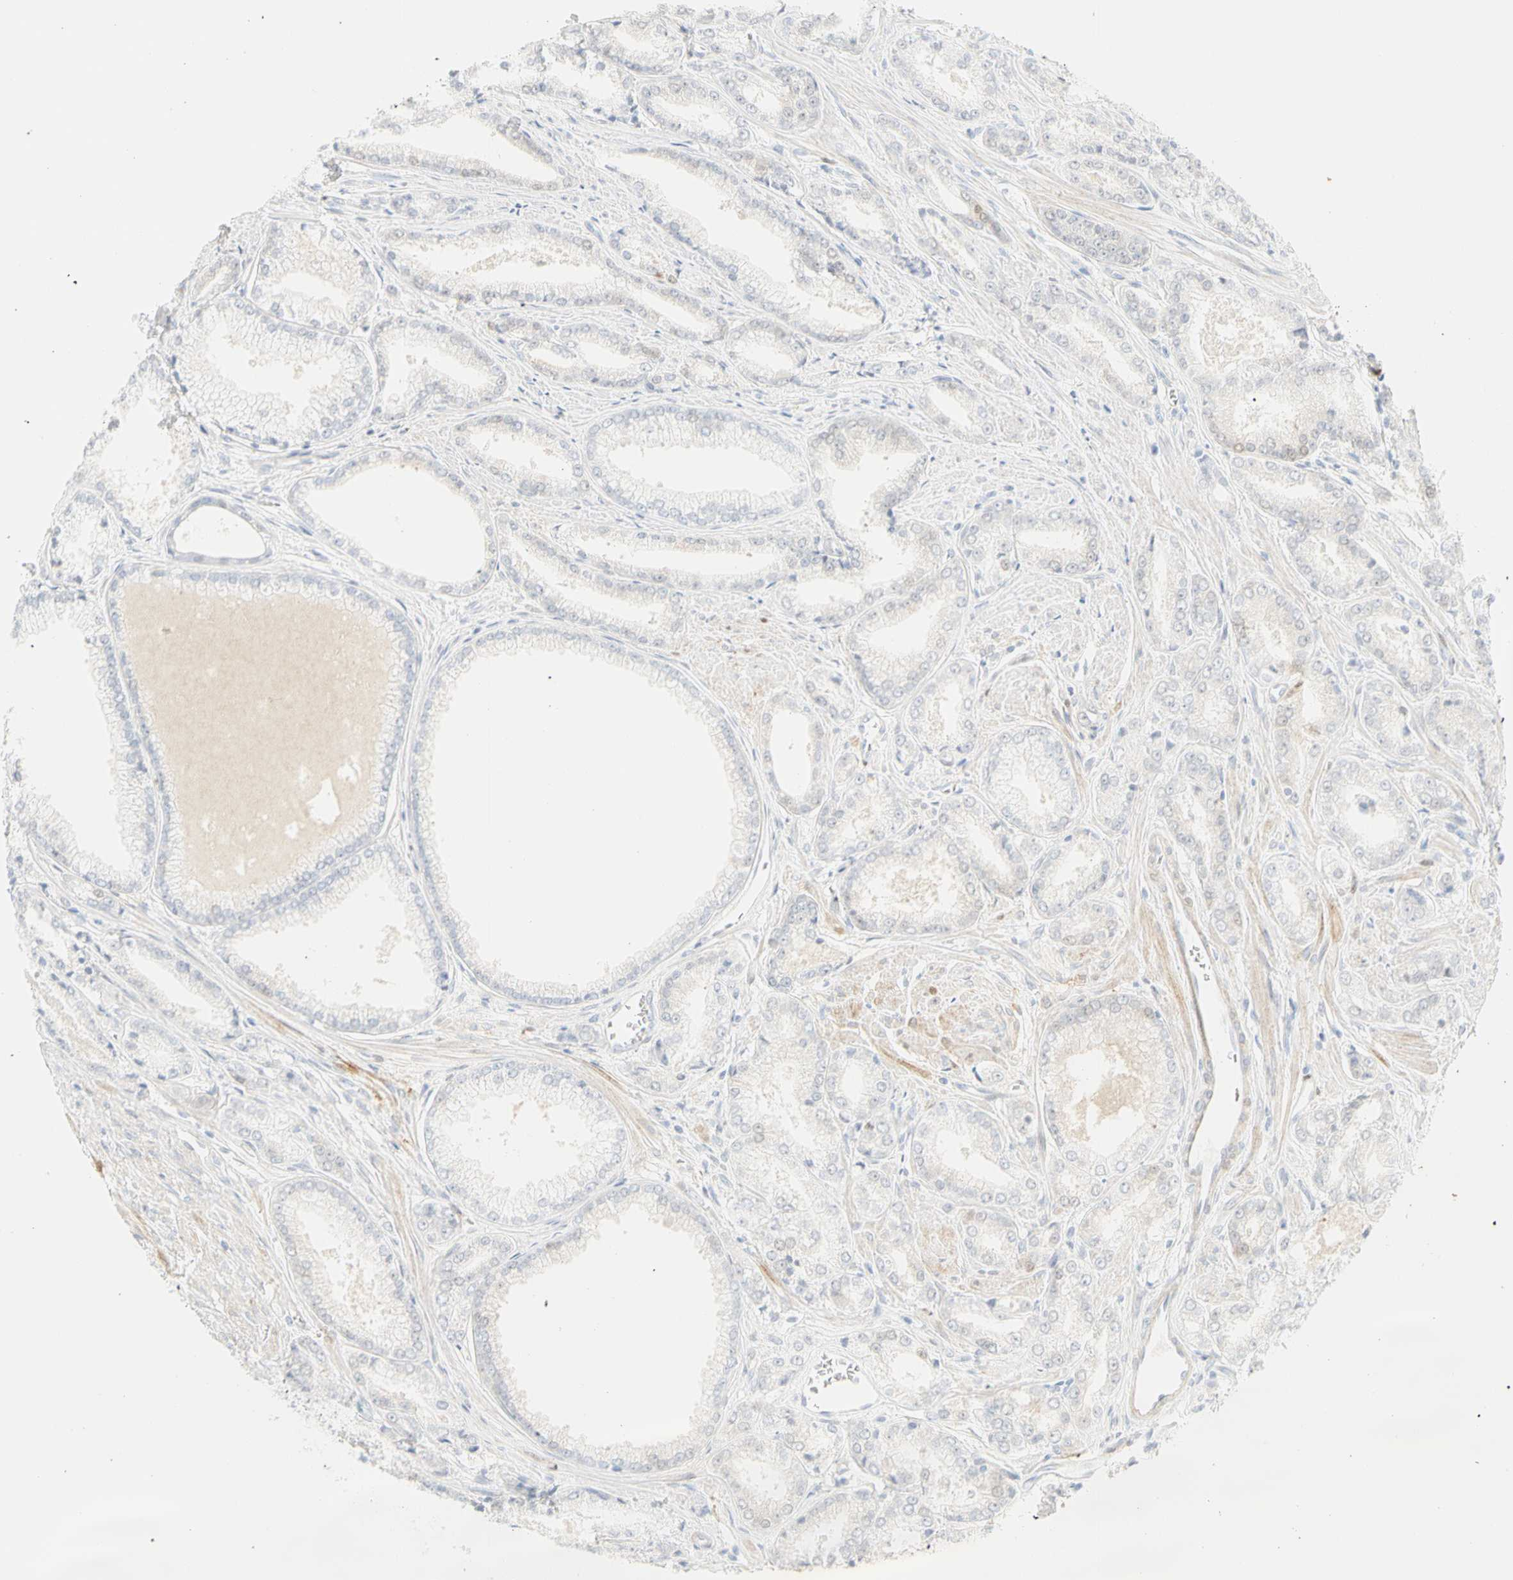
{"staining": {"intensity": "weak", "quantity": "25%-75%", "location": "cytoplasmic/membranous"}, "tissue": "prostate cancer", "cell_type": "Tumor cells", "image_type": "cancer", "snomed": [{"axis": "morphology", "description": "Adenocarcinoma, Low grade"}, {"axis": "topography", "description": "Prostate"}], "caption": "Protein staining of prostate adenocarcinoma (low-grade) tissue reveals weak cytoplasmic/membranous expression in about 25%-75% of tumor cells.", "gene": "SELENBP1", "patient": {"sex": "male", "age": 64}}